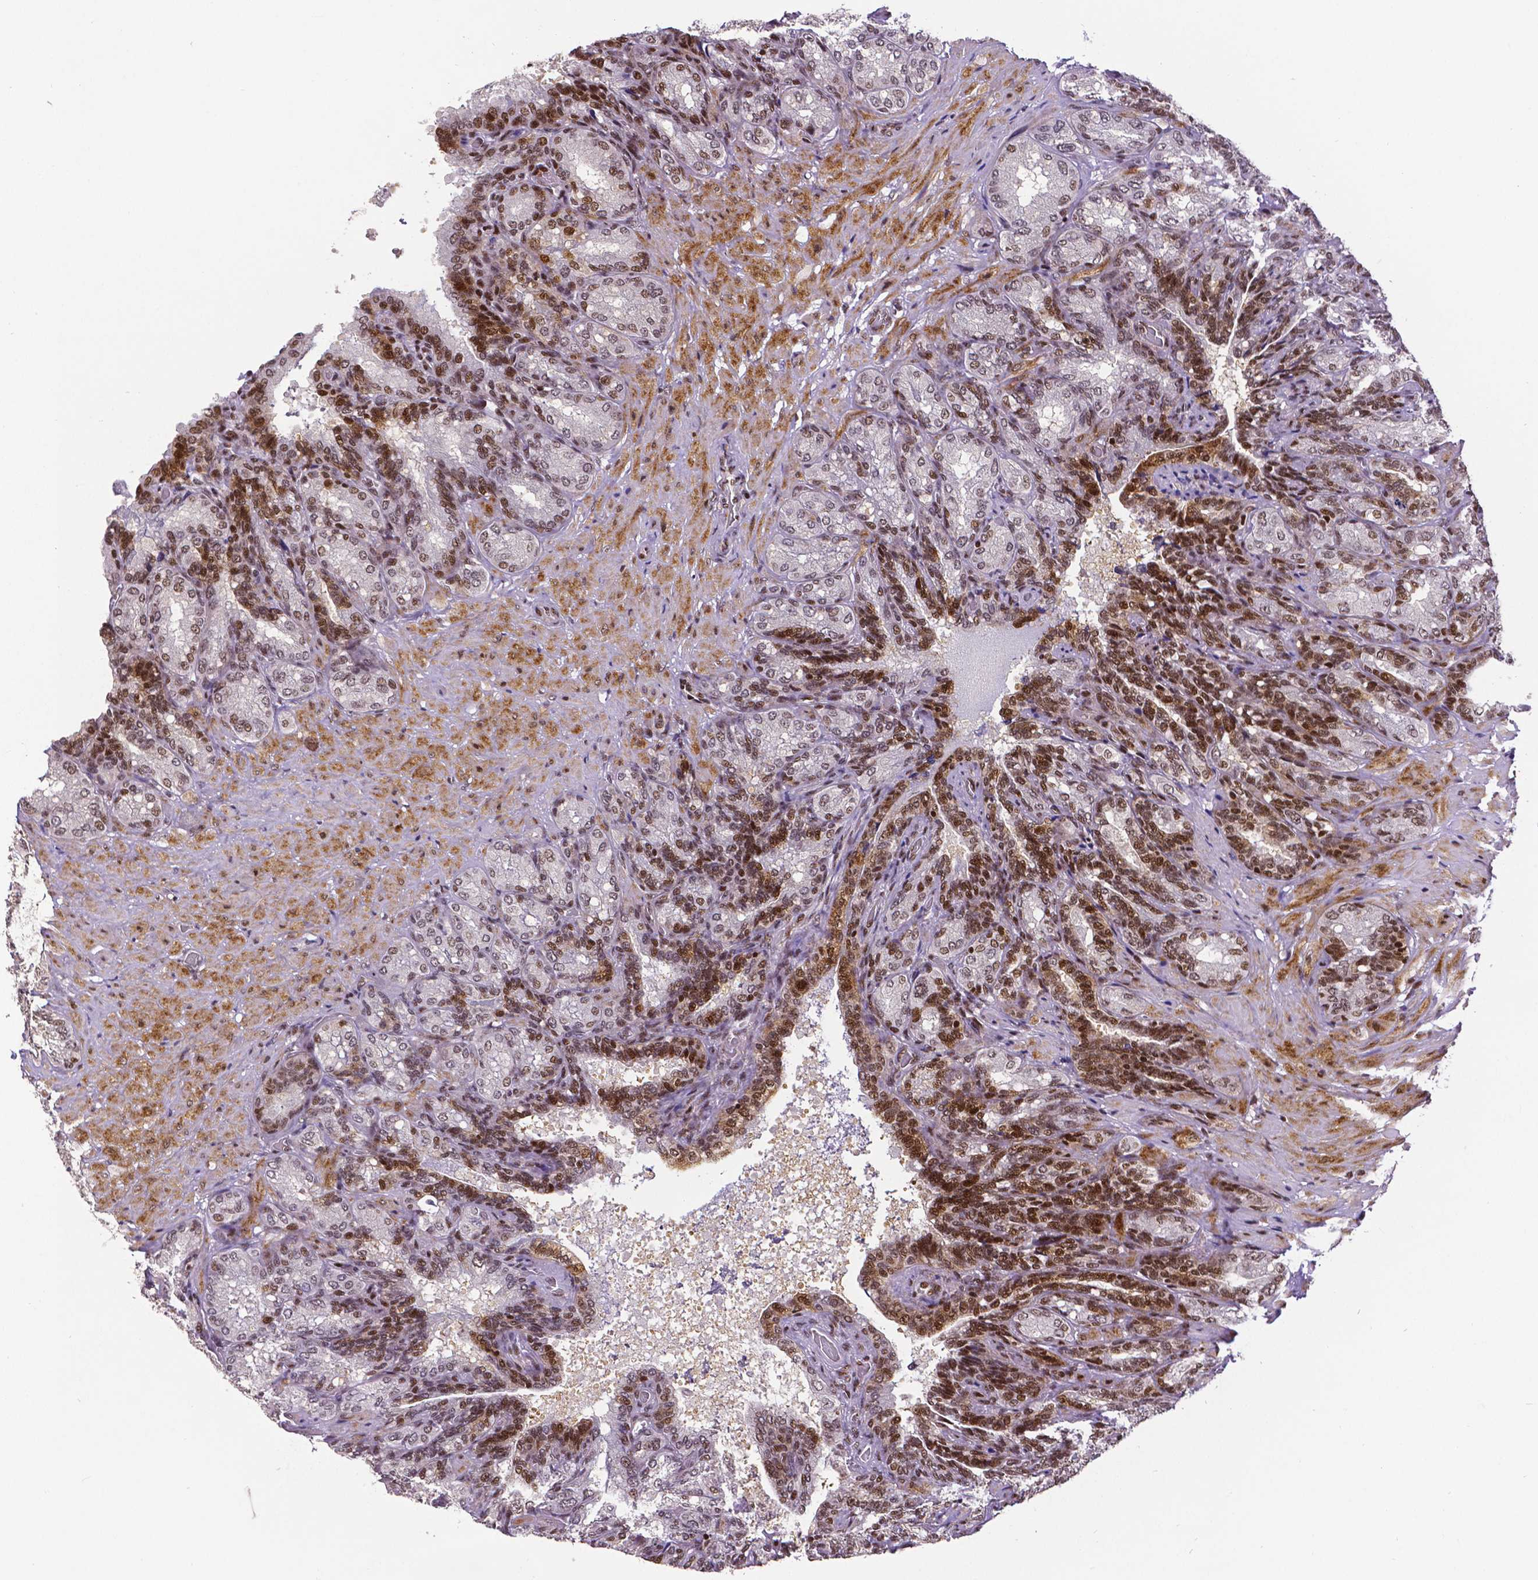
{"staining": {"intensity": "moderate", "quantity": ">75%", "location": "nuclear"}, "tissue": "seminal vesicle", "cell_type": "Glandular cells", "image_type": "normal", "snomed": [{"axis": "morphology", "description": "Normal tissue, NOS"}, {"axis": "topography", "description": "Seminal veicle"}], "caption": "High-power microscopy captured an immunohistochemistry (IHC) image of unremarkable seminal vesicle, revealing moderate nuclear staining in approximately >75% of glandular cells.", "gene": "CTCF", "patient": {"sex": "male", "age": 68}}